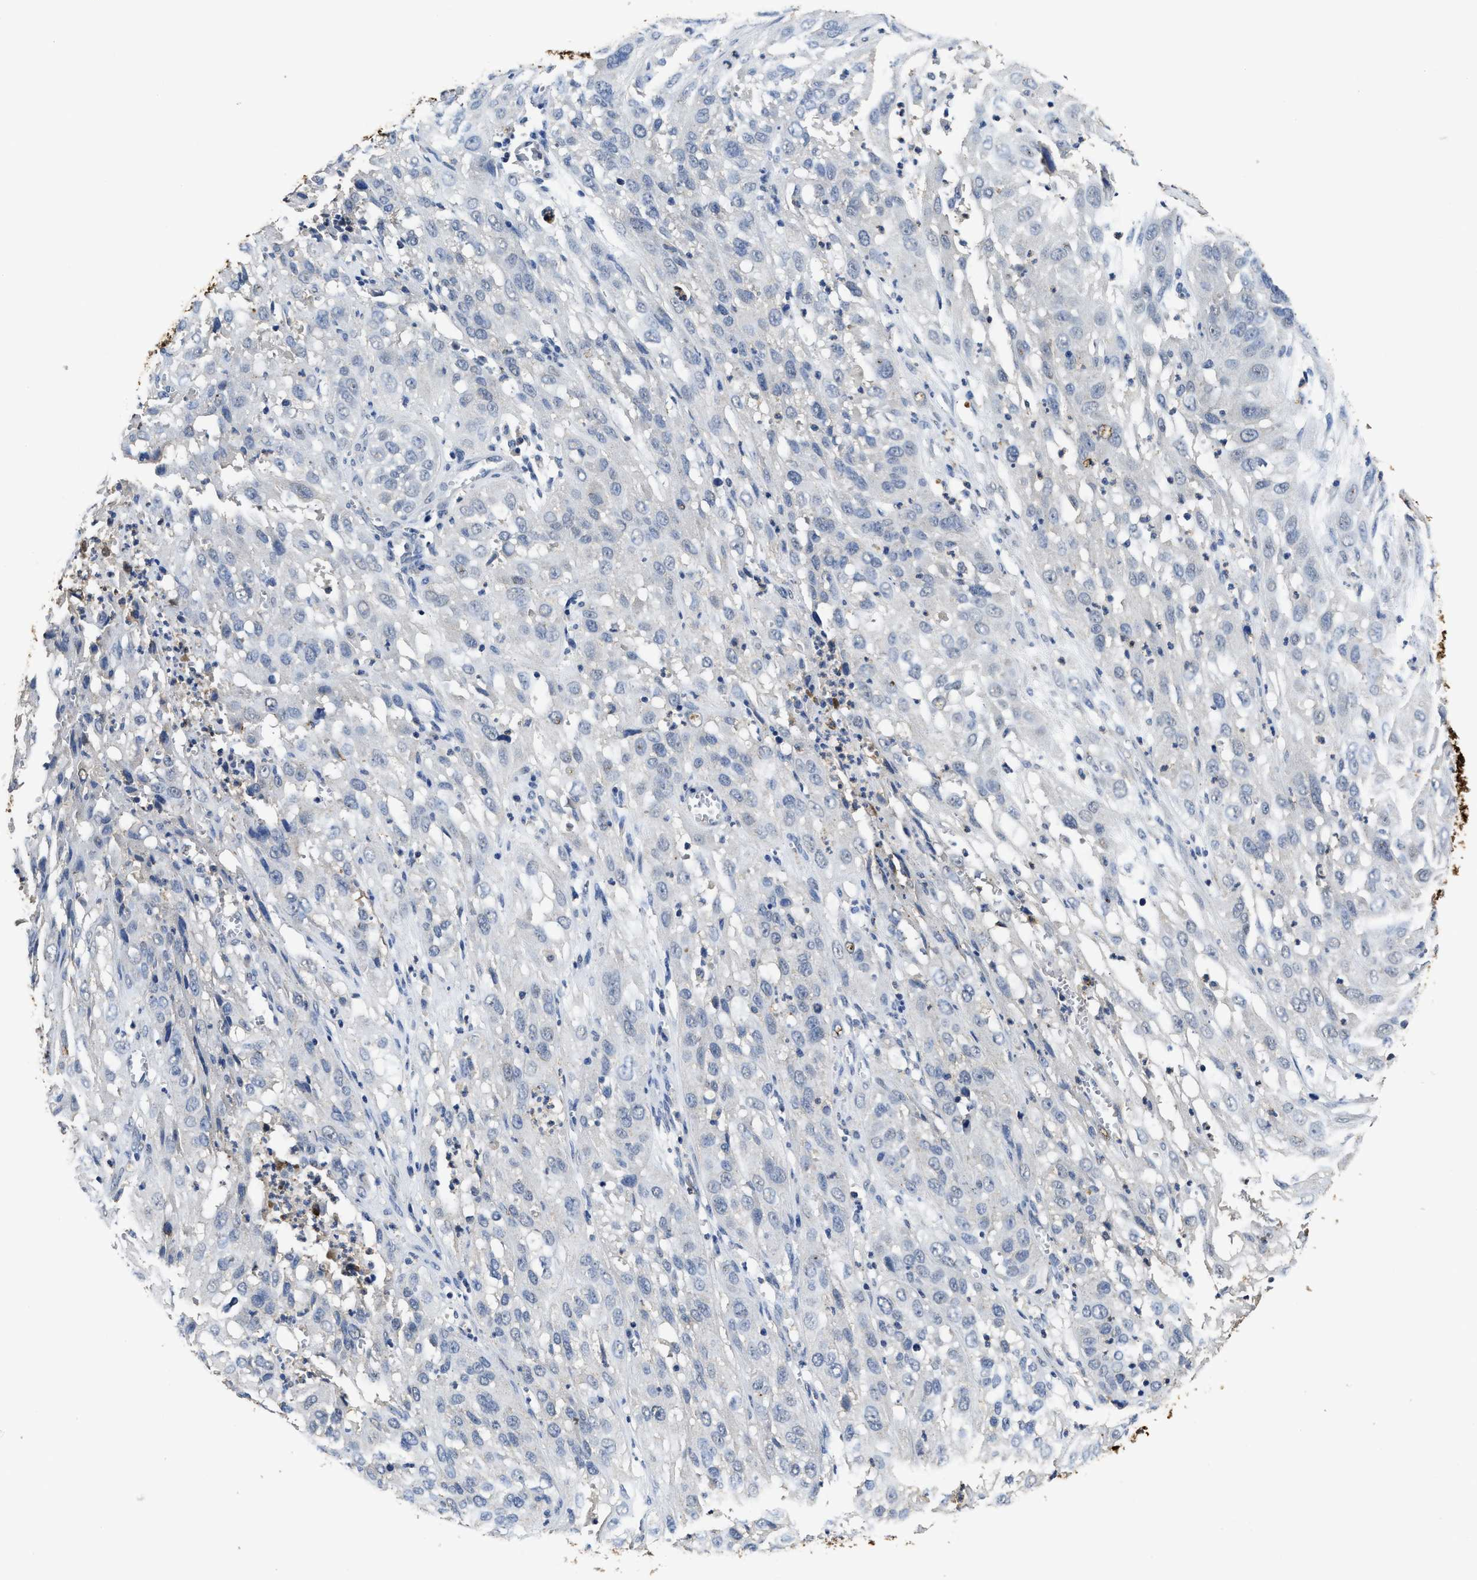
{"staining": {"intensity": "negative", "quantity": "none", "location": "none"}, "tissue": "cervical cancer", "cell_type": "Tumor cells", "image_type": "cancer", "snomed": [{"axis": "morphology", "description": "Squamous cell carcinoma, NOS"}, {"axis": "topography", "description": "Cervix"}], "caption": "Tumor cells show no significant expression in squamous cell carcinoma (cervical). (DAB immunohistochemistry, high magnification).", "gene": "CTNNA1", "patient": {"sex": "female", "age": 32}}